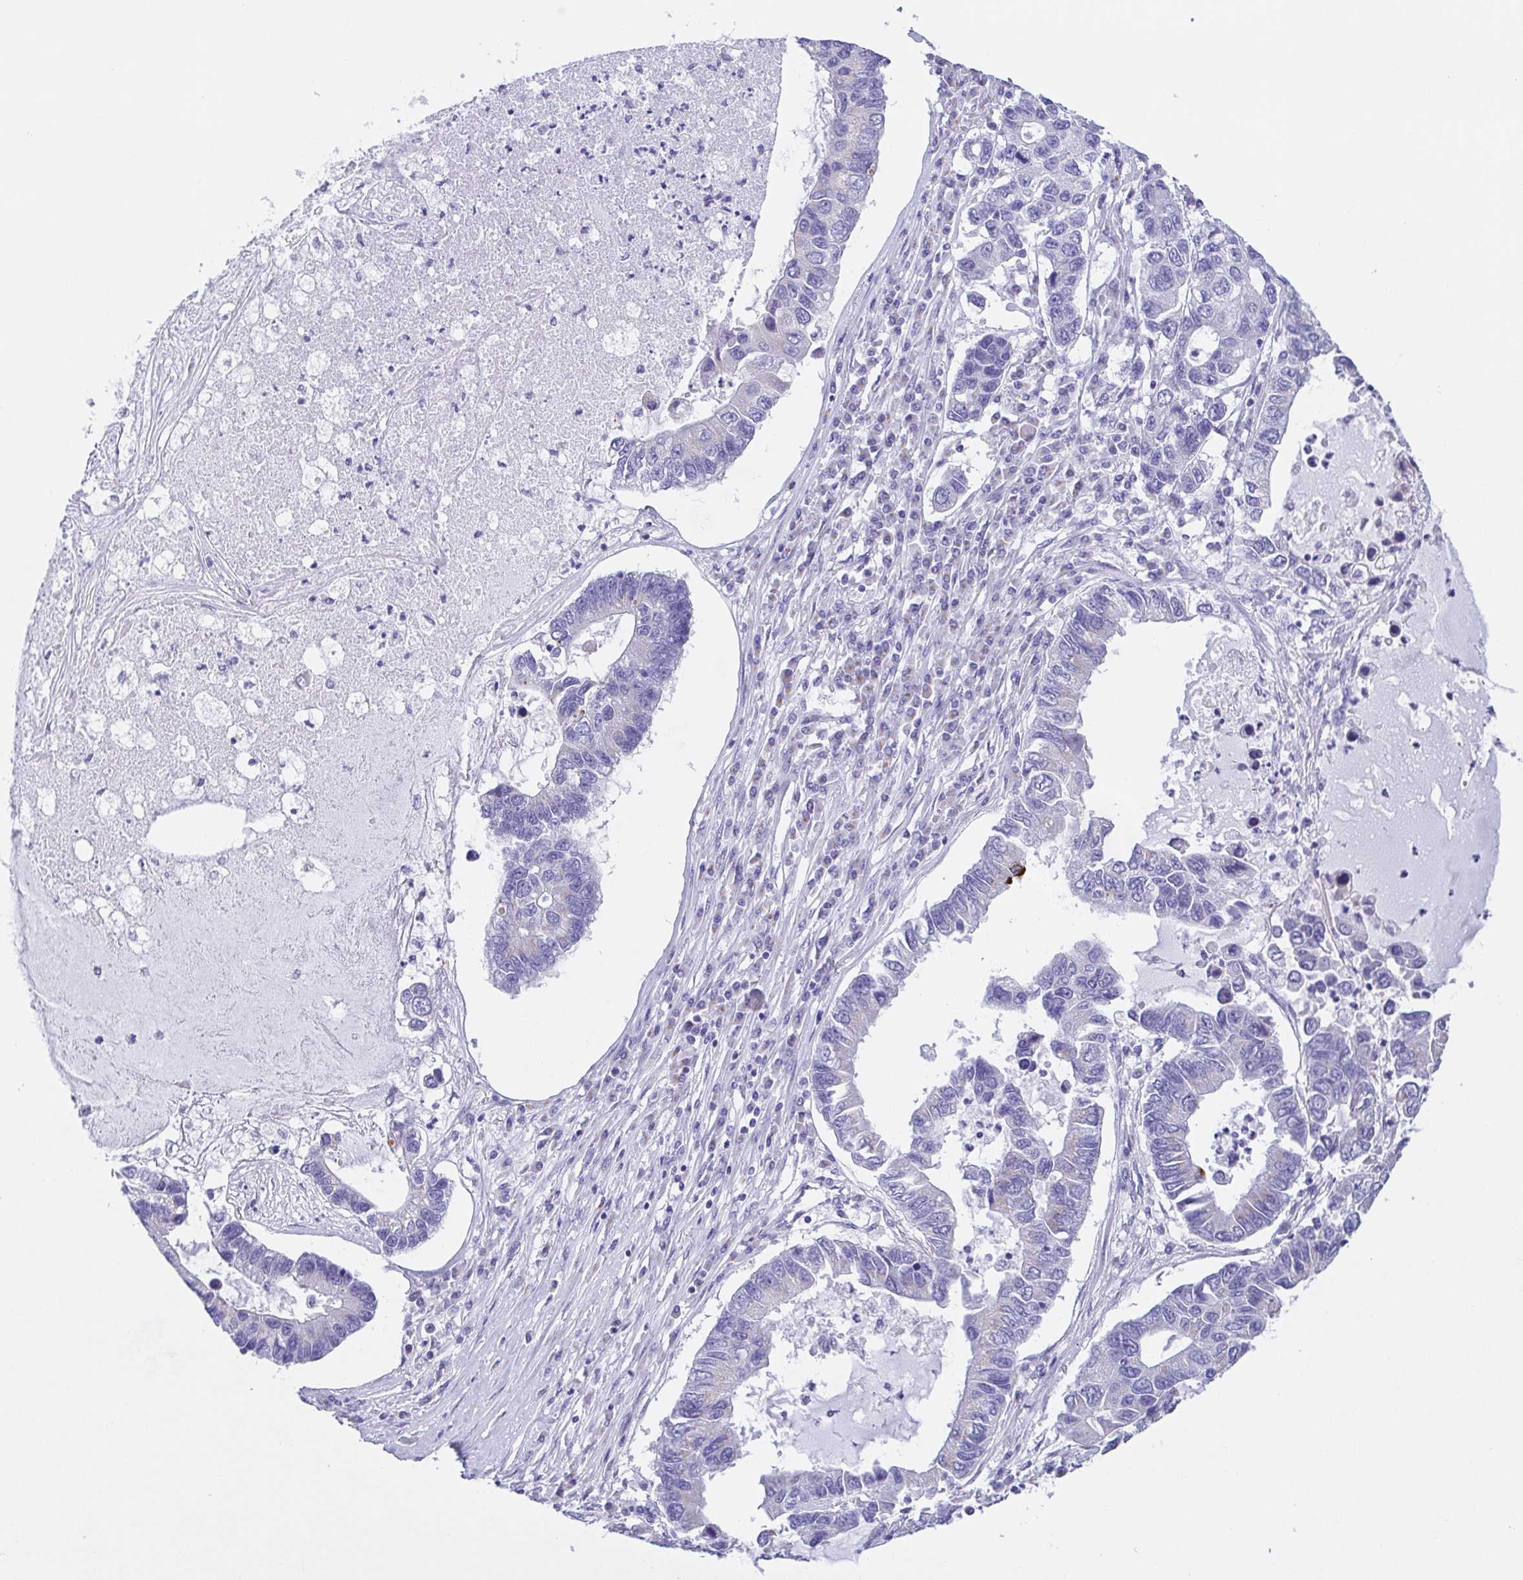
{"staining": {"intensity": "negative", "quantity": "none", "location": "none"}, "tissue": "lung cancer", "cell_type": "Tumor cells", "image_type": "cancer", "snomed": [{"axis": "morphology", "description": "Adenocarcinoma, NOS"}, {"axis": "topography", "description": "Bronchus"}, {"axis": "topography", "description": "Lung"}], "caption": "Tumor cells show no significant staining in adenocarcinoma (lung). (DAB immunohistochemistry with hematoxylin counter stain).", "gene": "SCG3", "patient": {"sex": "female", "age": 51}}